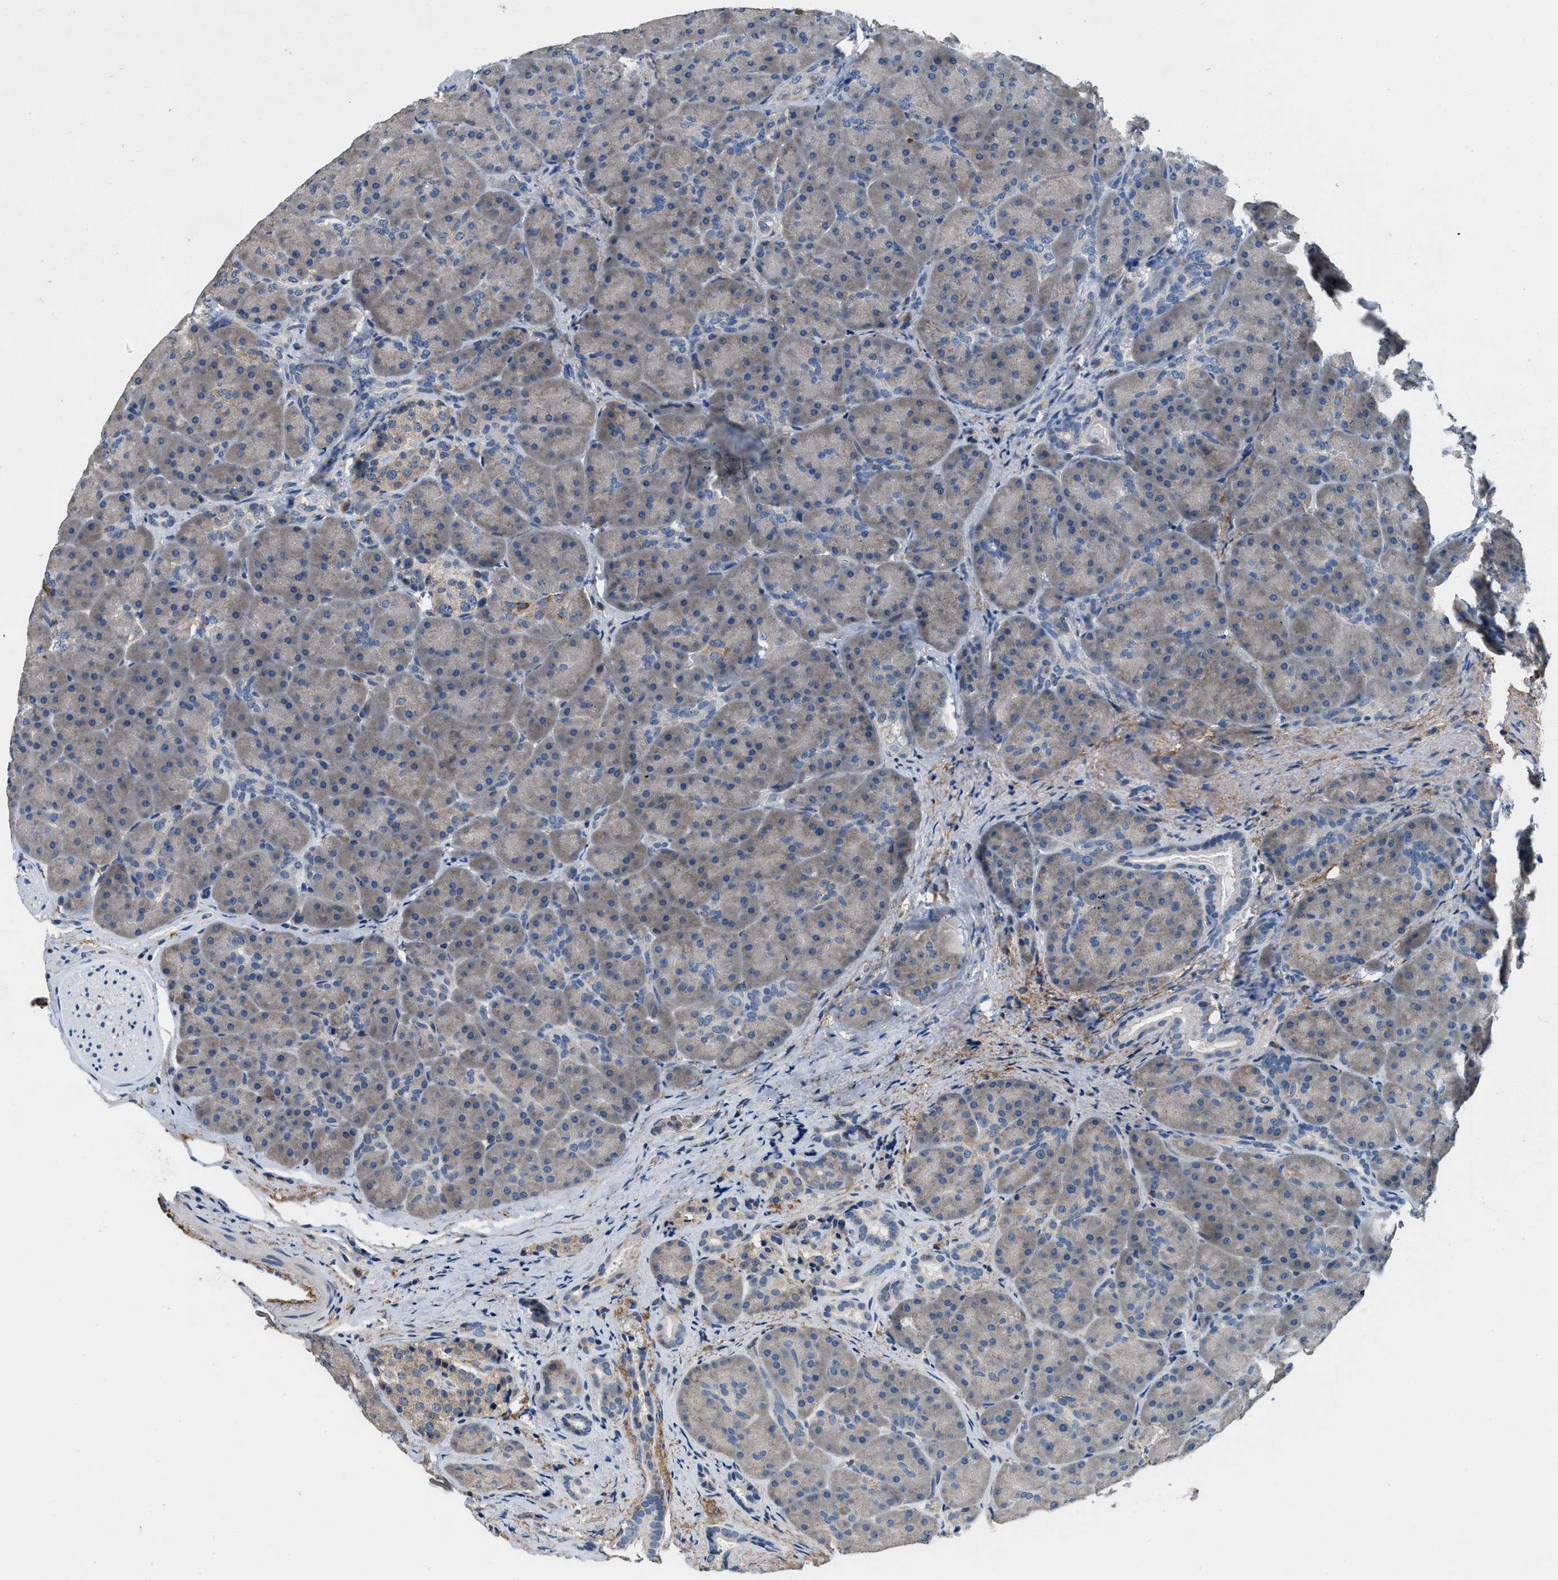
{"staining": {"intensity": "moderate", "quantity": "<25%", "location": "cytoplasmic/membranous"}, "tissue": "pancreas", "cell_type": "Exocrine glandular cells", "image_type": "normal", "snomed": [{"axis": "morphology", "description": "Normal tissue, NOS"}, {"axis": "topography", "description": "Pancreas"}], "caption": "Moderate cytoplasmic/membranous staining for a protein is identified in about <25% of exocrine glandular cells of unremarkable pancreas using IHC.", "gene": "DGKE", "patient": {"sex": "male", "age": 66}}